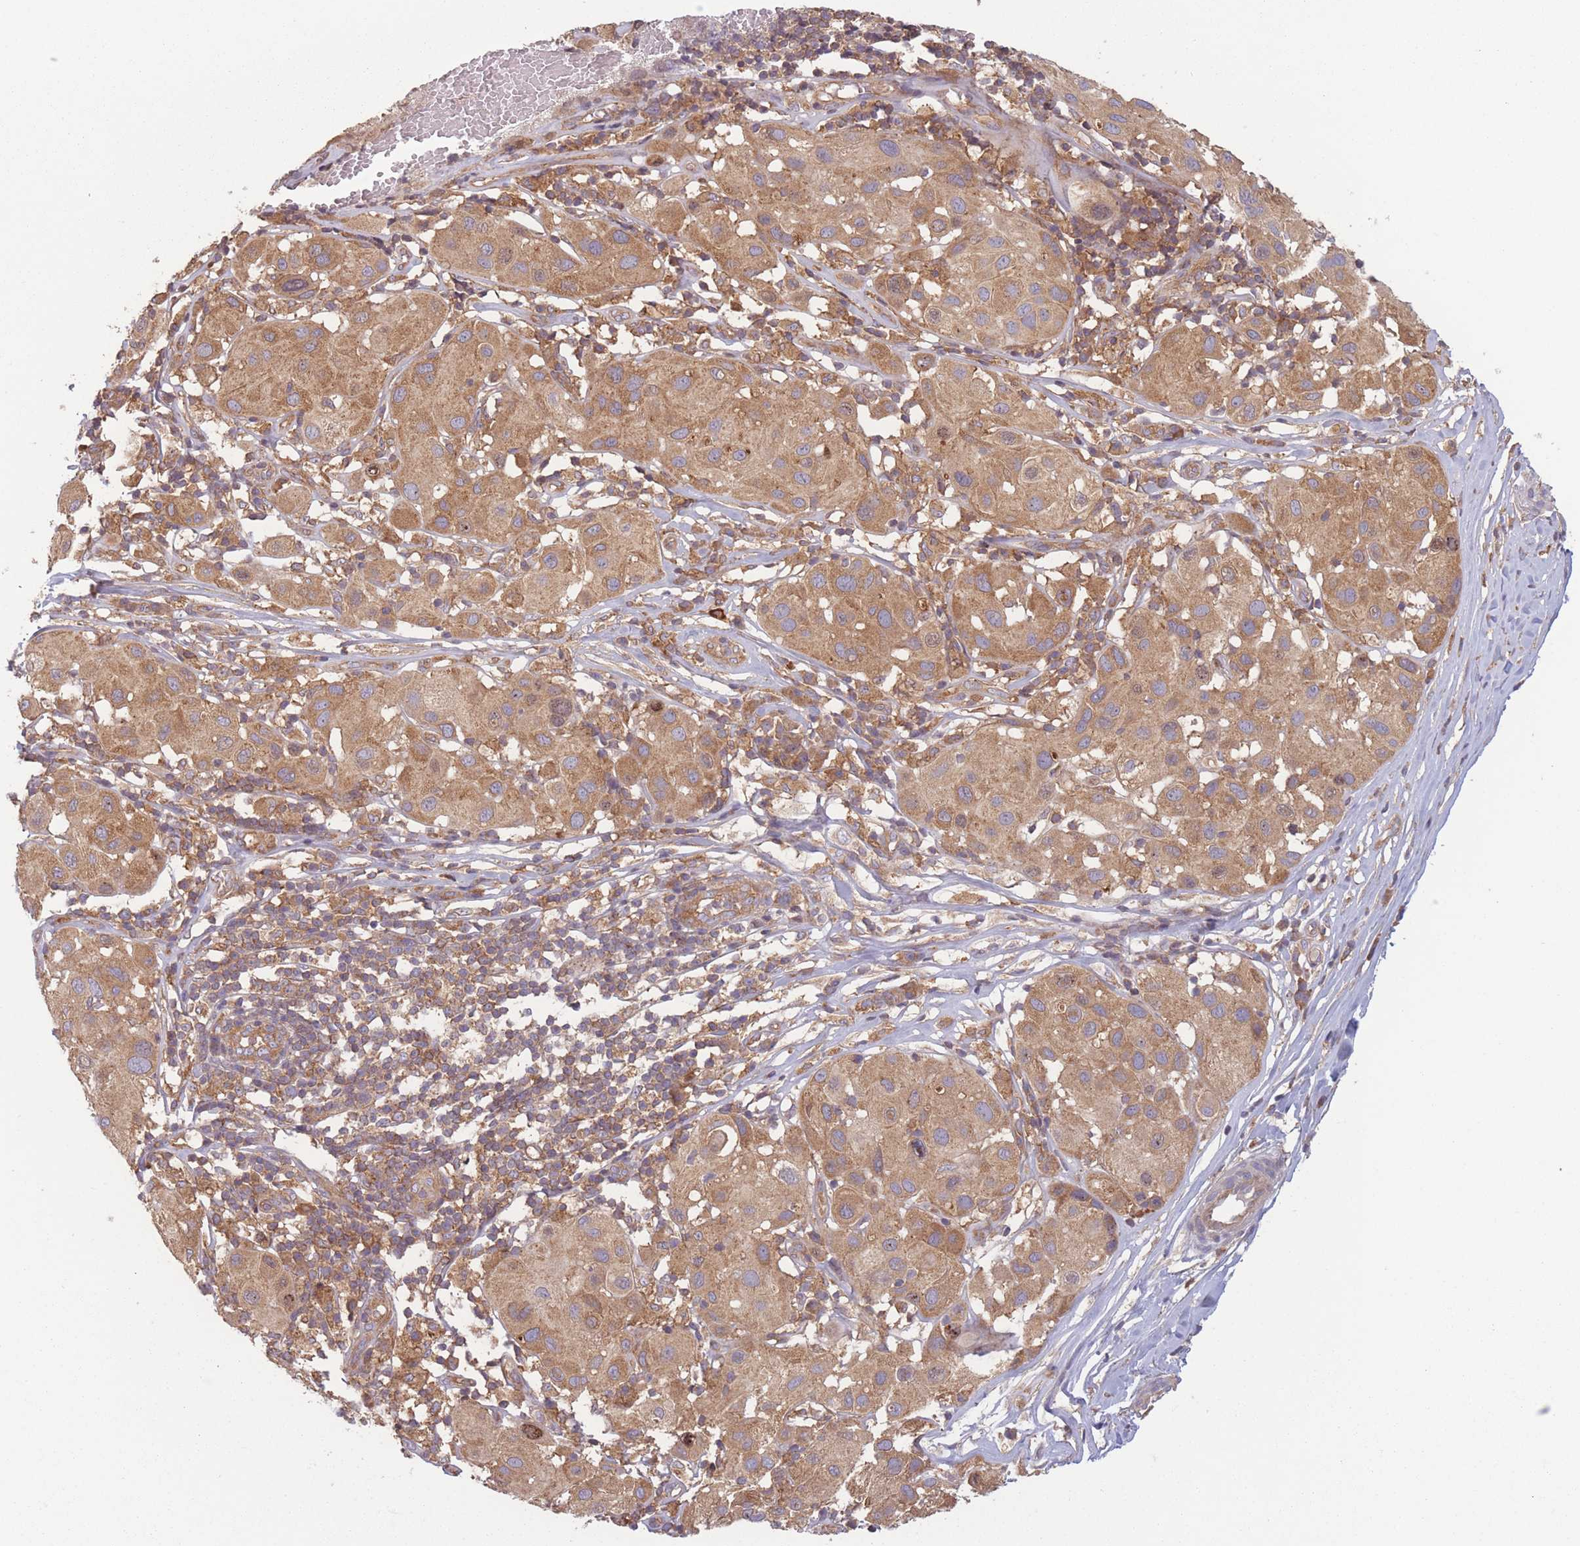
{"staining": {"intensity": "moderate", "quantity": ">75%", "location": "cytoplasmic/membranous"}, "tissue": "melanoma", "cell_type": "Tumor cells", "image_type": "cancer", "snomed": [{"axis": "morphology", "description": "Malignant melanoma, Metastatic site"}, {"axis": "topography", "description": "Skin"}], "caption": "A brown stain highlights moderate cytoplasmic/membranous positivity of a protein in melanoma tumor cells. (DAB (3,3'-diaminobenzidine) IHC with brightfield microscopy, high magnification).", "gene": "WASHC2A", "patient": {"sex": "male", "age": 41}}